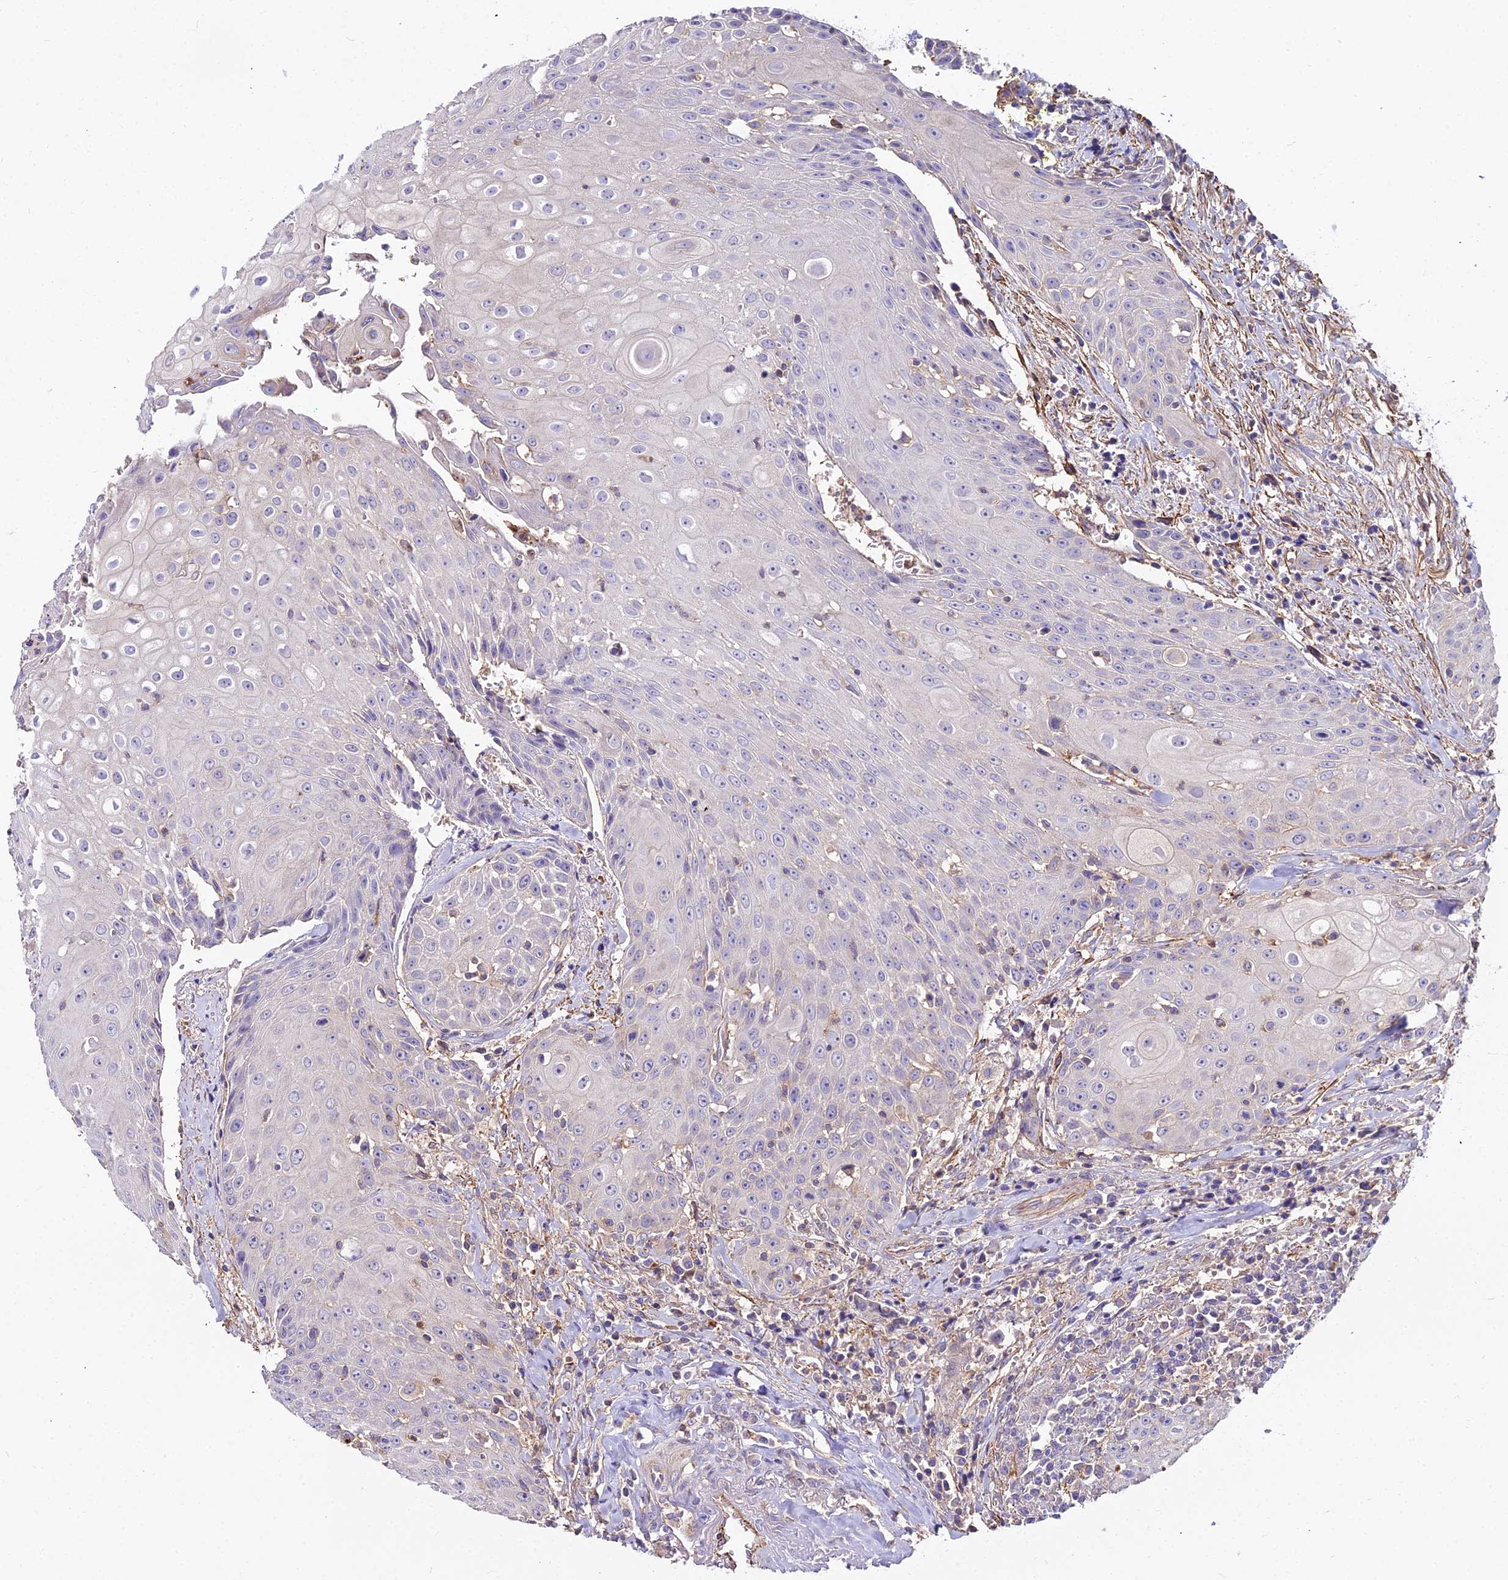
{"staining": {"intensity": "negative", "quantity": "none", "location": "none"}, "tissue": "head and neck cancer", "cell_type": "Tumor cells", "image_type": "cancer", "snomed": [{"axis": "morphology", "description": "Squamous cell carcinoma, NOS"}, {"axis": "topography", "description": "Oral tissue"}, {"axis": "topography", "description": "Head-Neck"}], "caption": "Squamous cell carcinoma (head and neck) was stained to show a protein in brown. There is no significant positivity in tumor cells.", "gene": "GLYAT", "patient": {"sex": "female", "age": 82}}